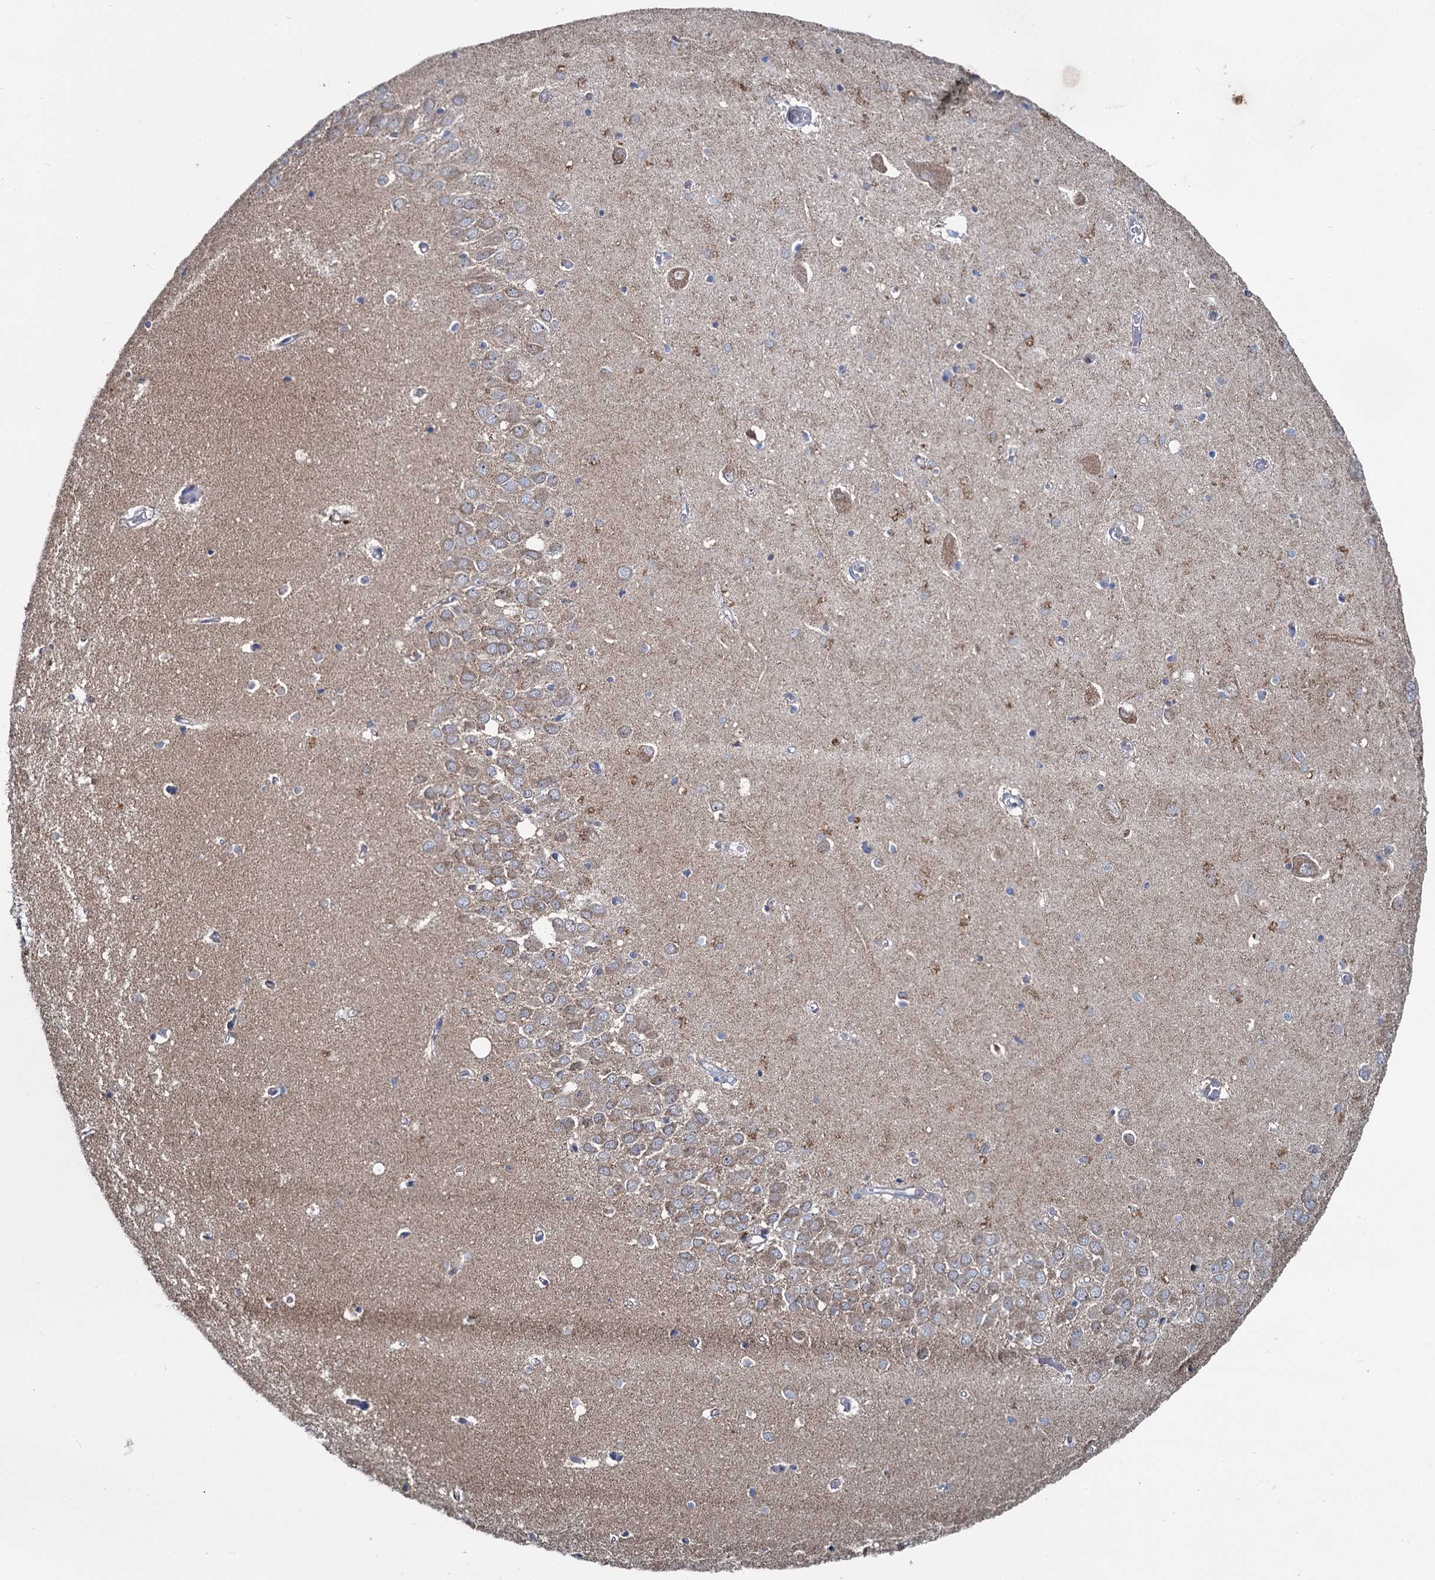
{"staining": {"intensity": "moderate", "quantity": "<25%", "location": "cytoplasmic/membranous"}, "tissue": "hippocampus", "cell_type": "Glial cells", "image_type": "normal", "snomed": [{"axis": "morphology", "description": "Normal tissue, NOS"}, {"axis": "topography", "description": "Hippocampus"}], "caption": "A photomicrograph showing moderate cytoplasmic/membranous expression in about <25% of glial cells in benign hippocampus, as visualized by brown immunohistochemical staining.", "gene": "METTL4", "patient": {"sex": "male", "age": 70}}